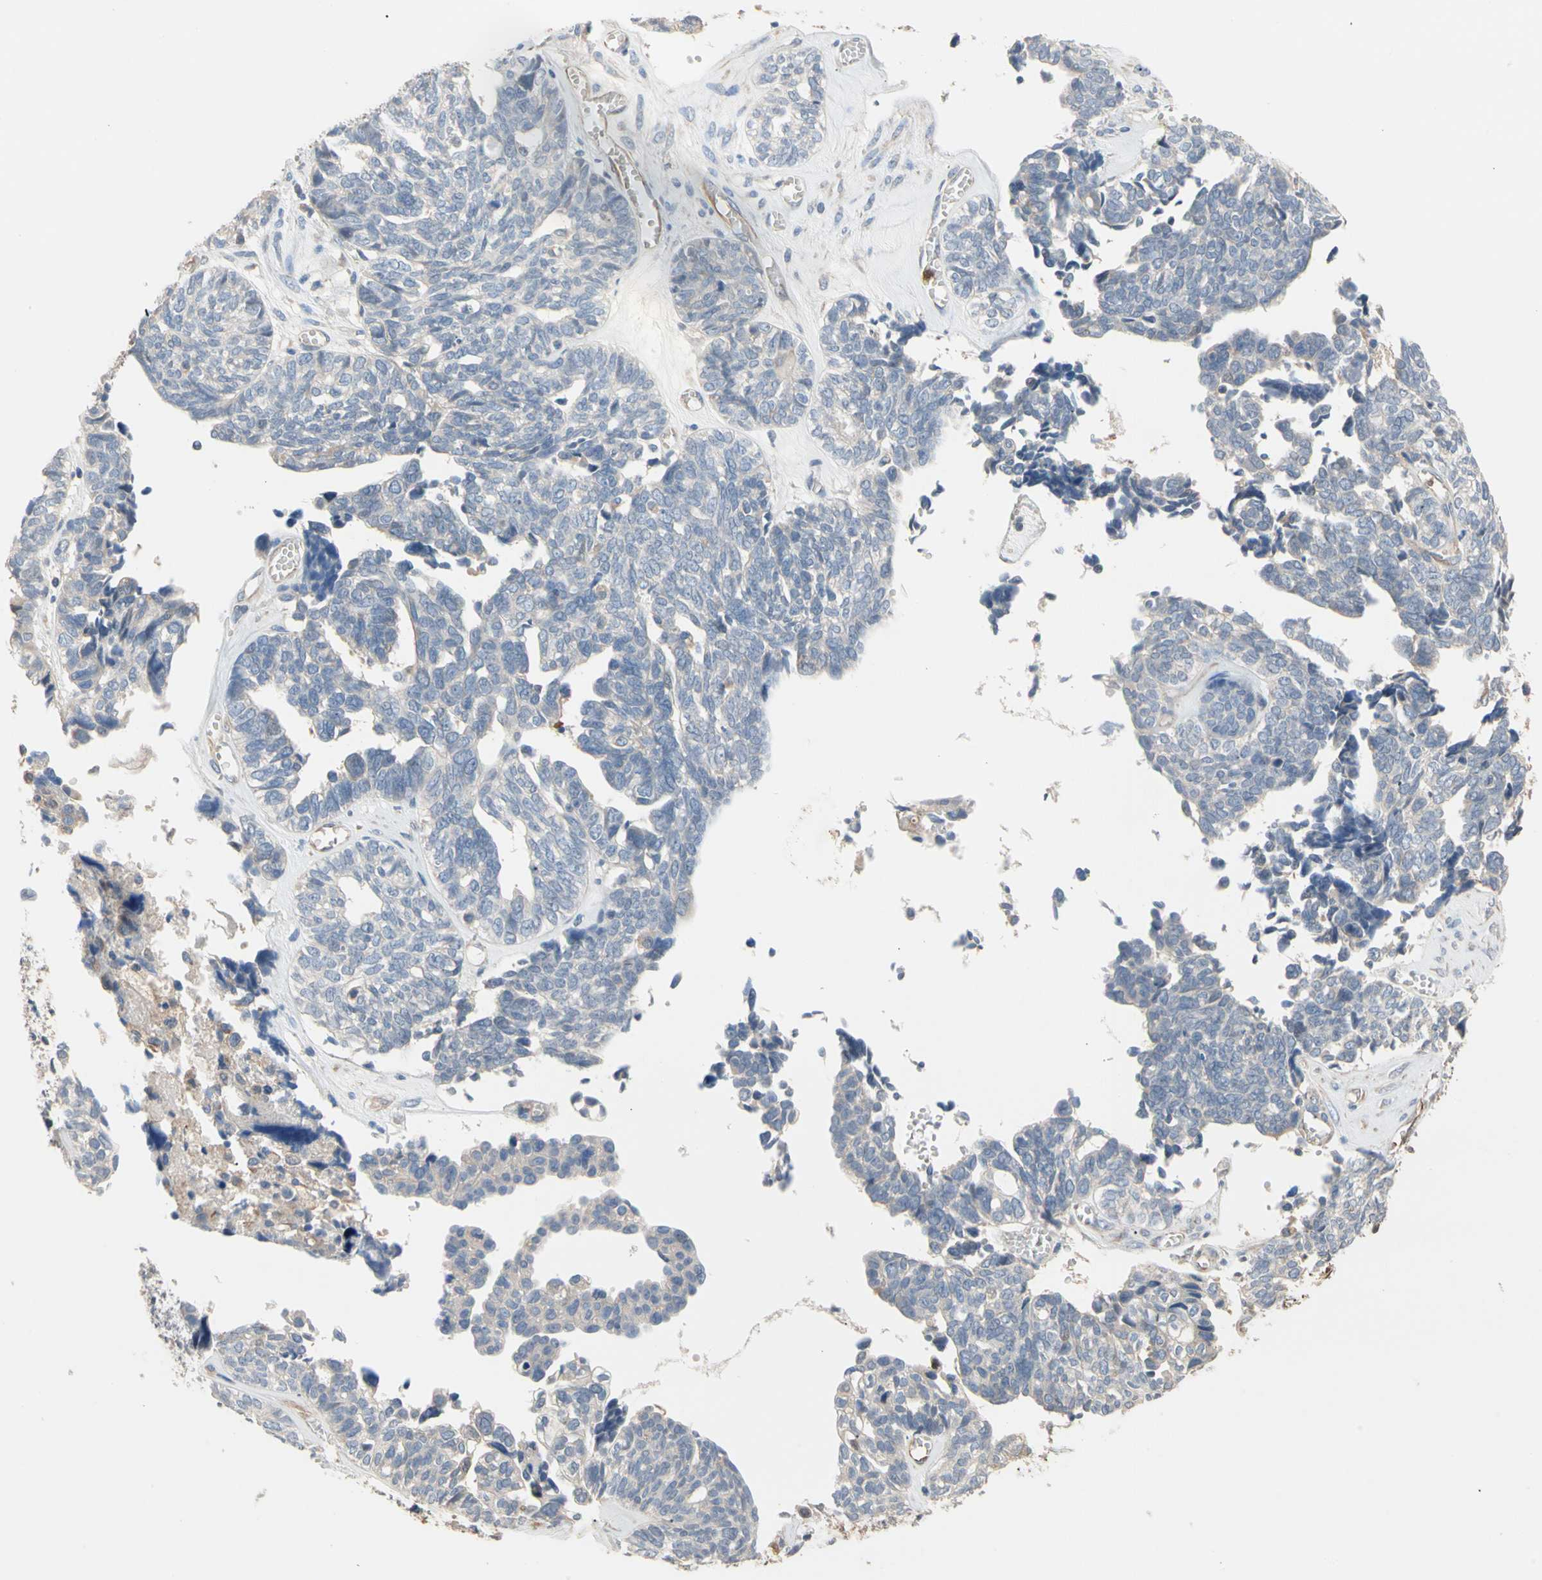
{"staining": {"intensity": "negative", "quantity": "none", "location": "none"}, "tissue": "ovarian cancer", "cell_type": "Tumor cells", "image_type": "cancer", "snomed": [{"axis": "morphology", "description": "Cystadenocarcinoma, serous, NOS"}, {"axis": "topography", "description": "Ovary"}], "caption": "Tumor cells show no significant protein positivity in ovarian cancer (serous cystadenocarcinoma).", "gene": "BBOX1", "patient": {"sex": "female", "age": 79}}